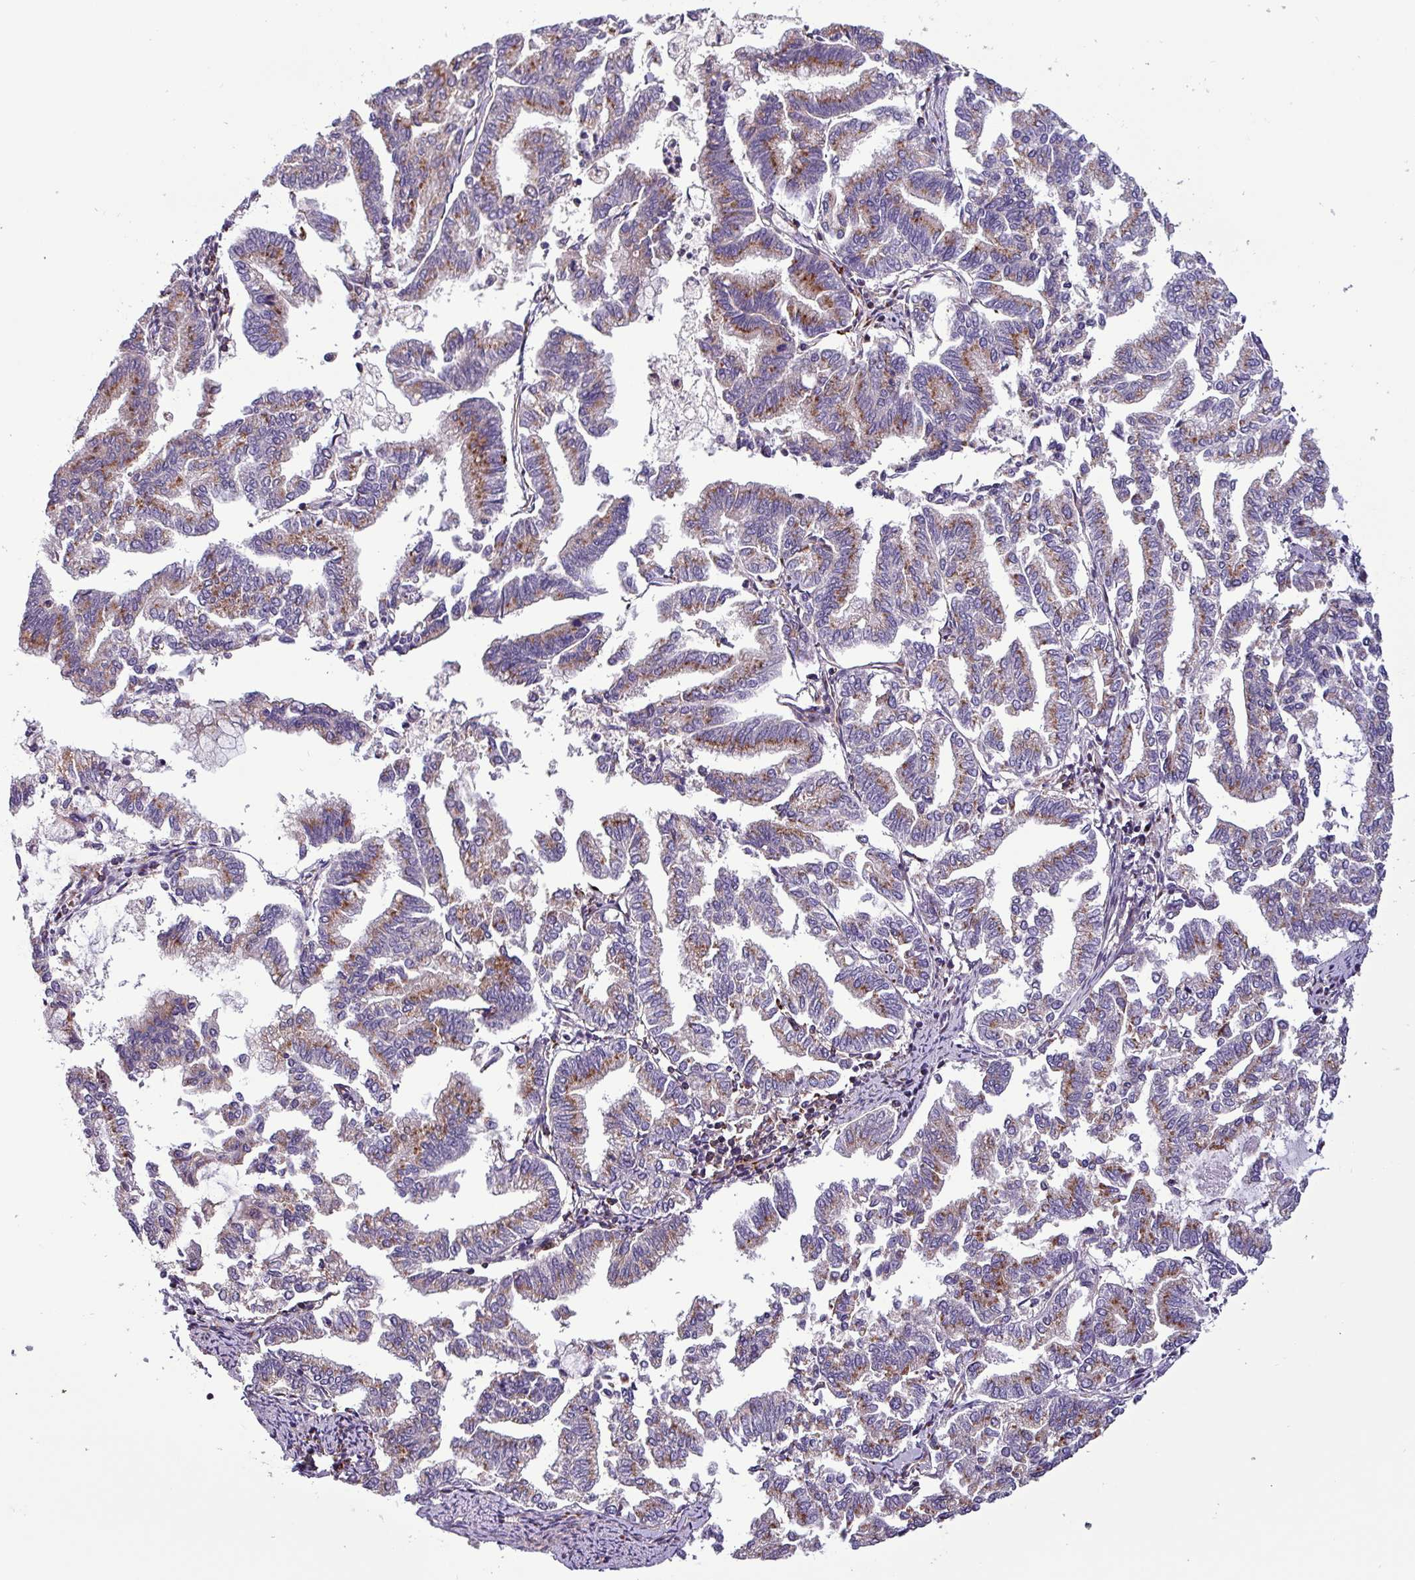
{"staining": {"intensity": "moderate", "quantity": "<25%", "location": "cytoplasmic/membranous"}, "tissue": "endometrial cancer", "cell_type": "Tumor cells", "image_type": "cancer", "snomed": [{"axis": "morphology", "description": "Adenocarcinoma, NOS"}, {"axis": "topography", "description": "Endometrium"}], "caption": "IHC (DAB) staining of human endometrial adenocarcinoma shows moderate cytoplasmic/membranous protein expression in approximately <25% of tumor cells. (brown staining indicates protein expression, while blue staining denotes nuclei).", "gene": "VAMP4", "patient": {"sex": "female", "age": 79}}